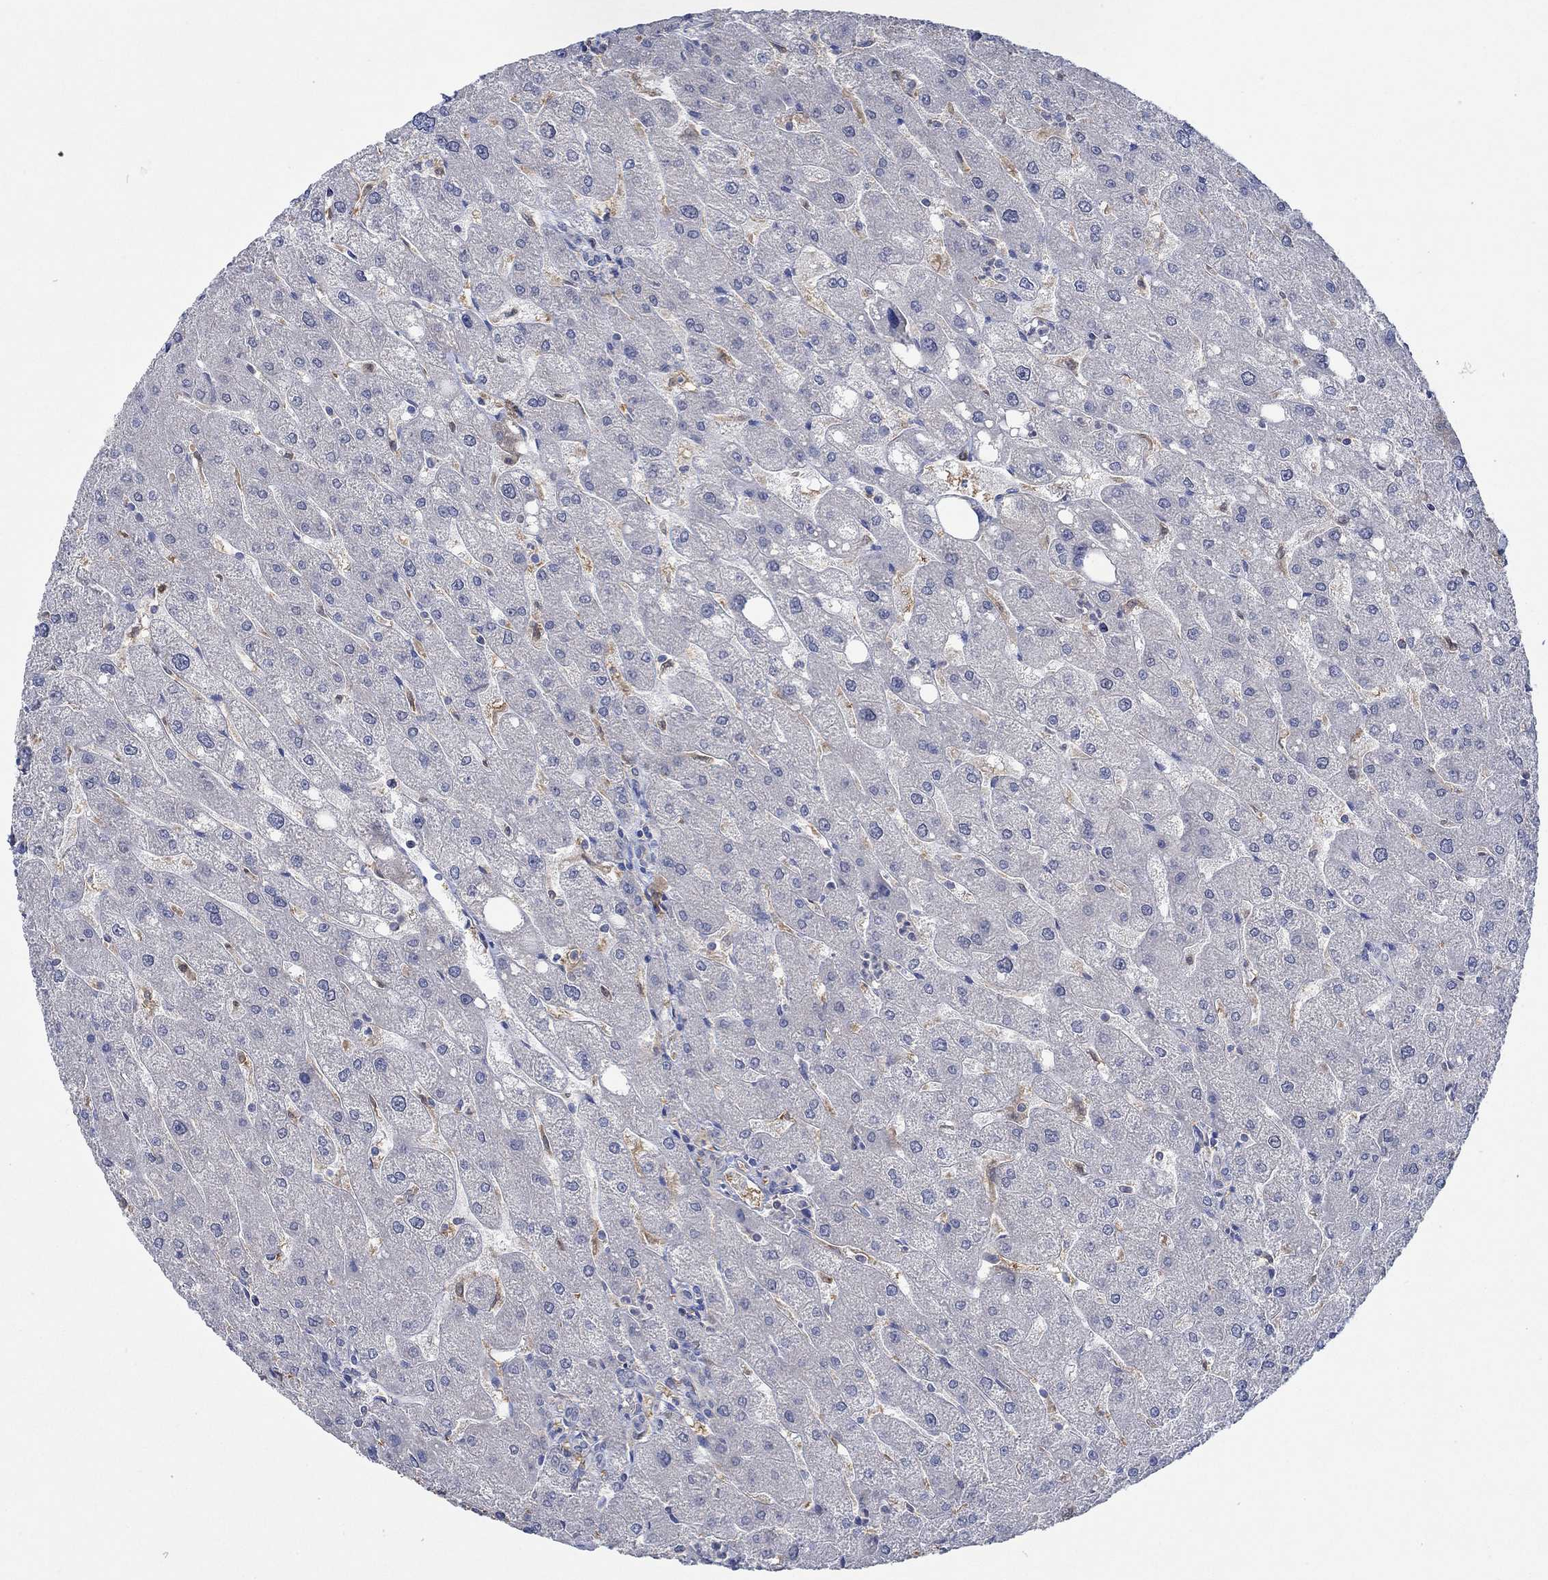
{"staining": {"intensity": "negative", "quantity": "none", "location": "none"}, "tissue": "liver", "cell_type": "Cholangiocytes", "image_type": "normal", "snomed": [{"axis": "morphology", "description": "Normal tissue, NOS"}, {"axis": "topography", "description": "Liver"}], "caption": "High magnification brightfield microscopy of normal liver stained with DAB (3,3'-diaminobenzidine) (brown) and counterstained with hematoxylin (blue): cholangiocytes show no significant positivity. The staining is performed using DAB (3,3'-diaminobenzidine) brown chromogen with nuclei counter-stained in using hematoxylin.", "gene": "MPP1", "patient": {"sex": "male", "age": 67}}